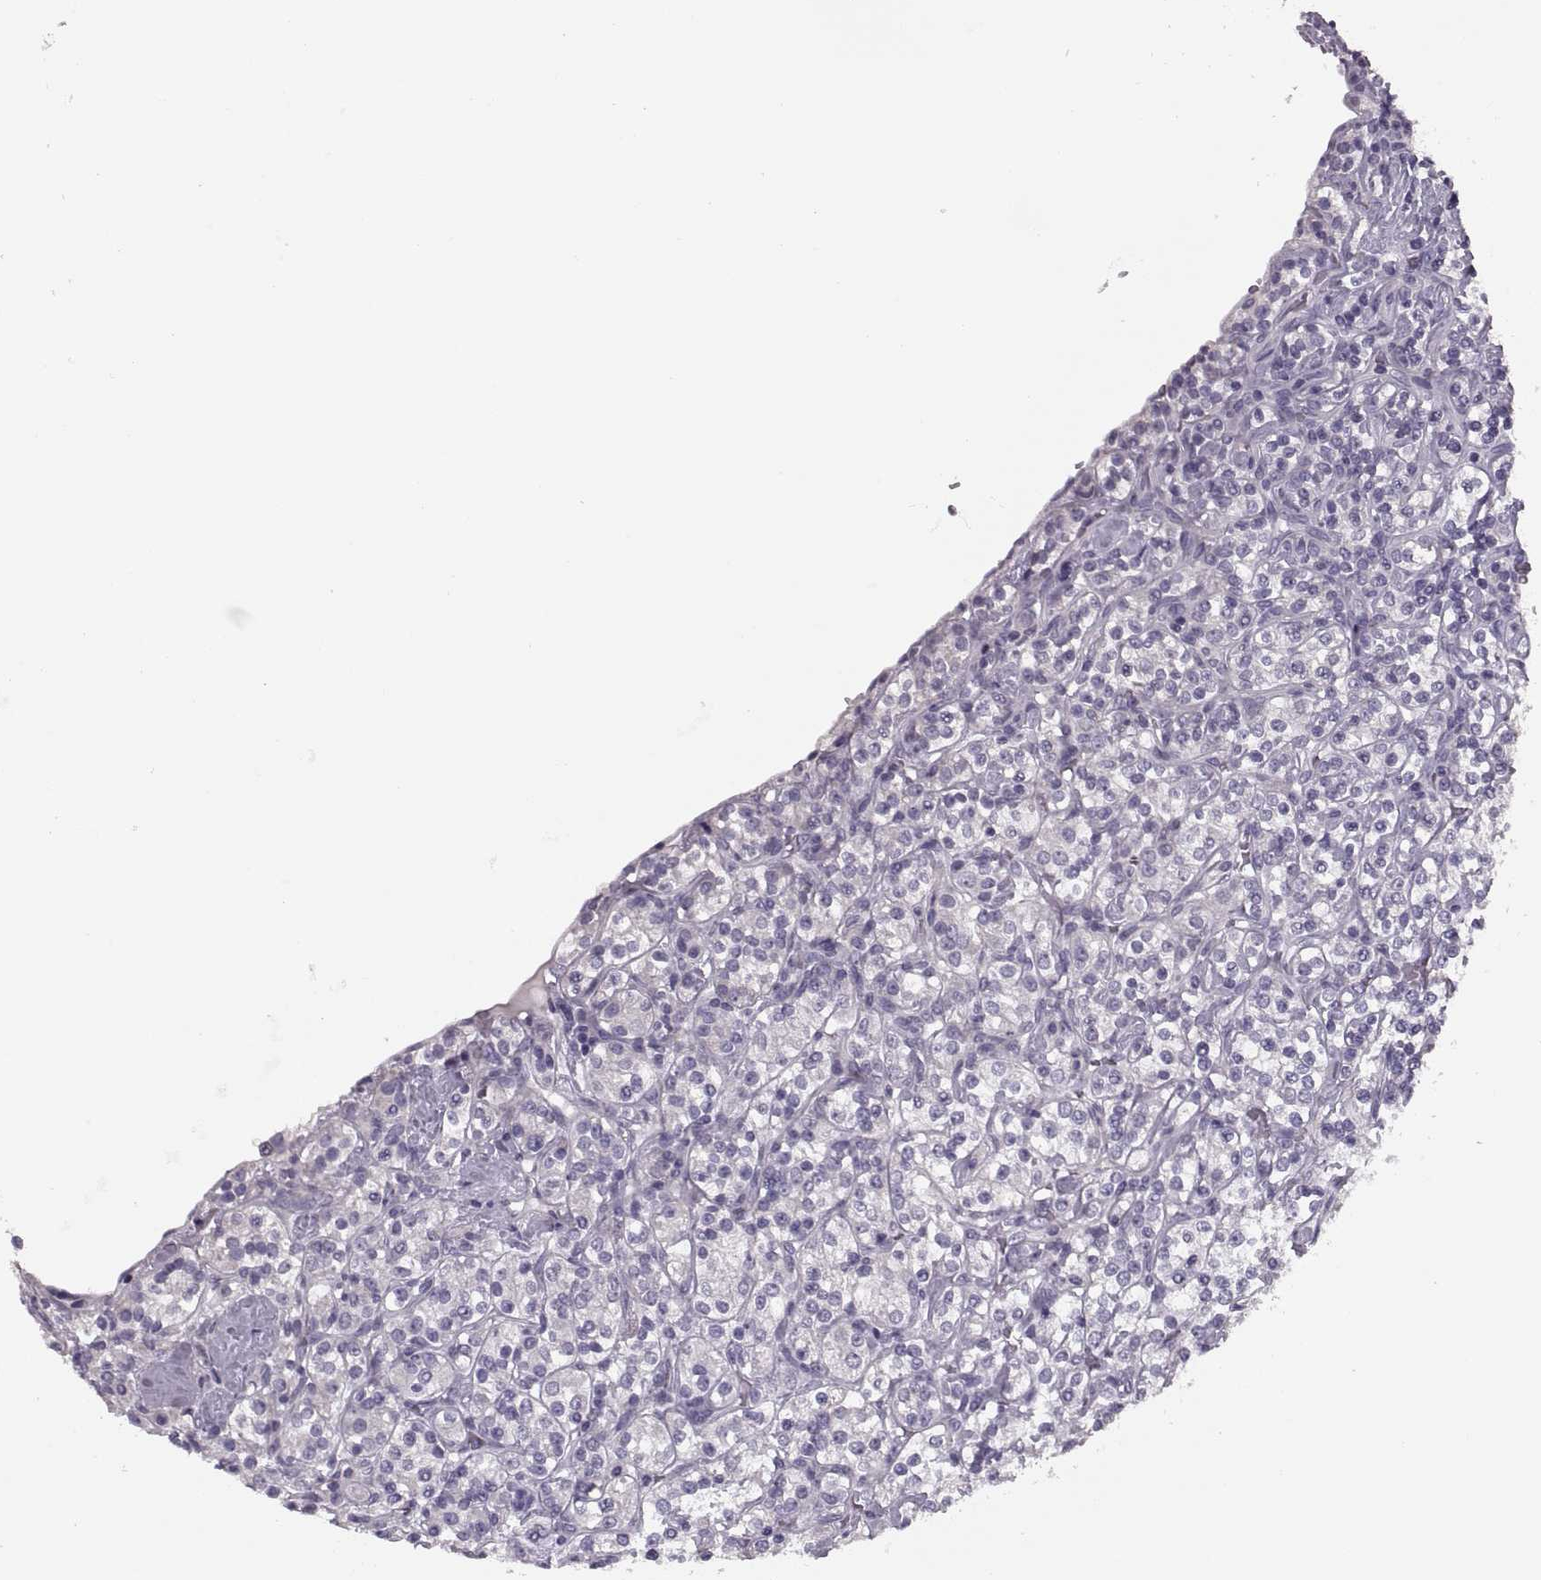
{"staining": {"intensity": "negative", "quantity": "none", "location": "none"}, "tissue": "renal cancer", "cell_type": "Tumor cells", "image_type": "cancer", "snomed": [{"axis": "morphology", "description": "Adenocarcinoma, NOS"}, {"axis": "topography", "description": "Kidney"}], "caption": "Tumor cells show no significant protein staining in renal cancer (adenocarcinoma).", "gene": "PRSS54", "patient": {"sex": "male", "age": 77}}